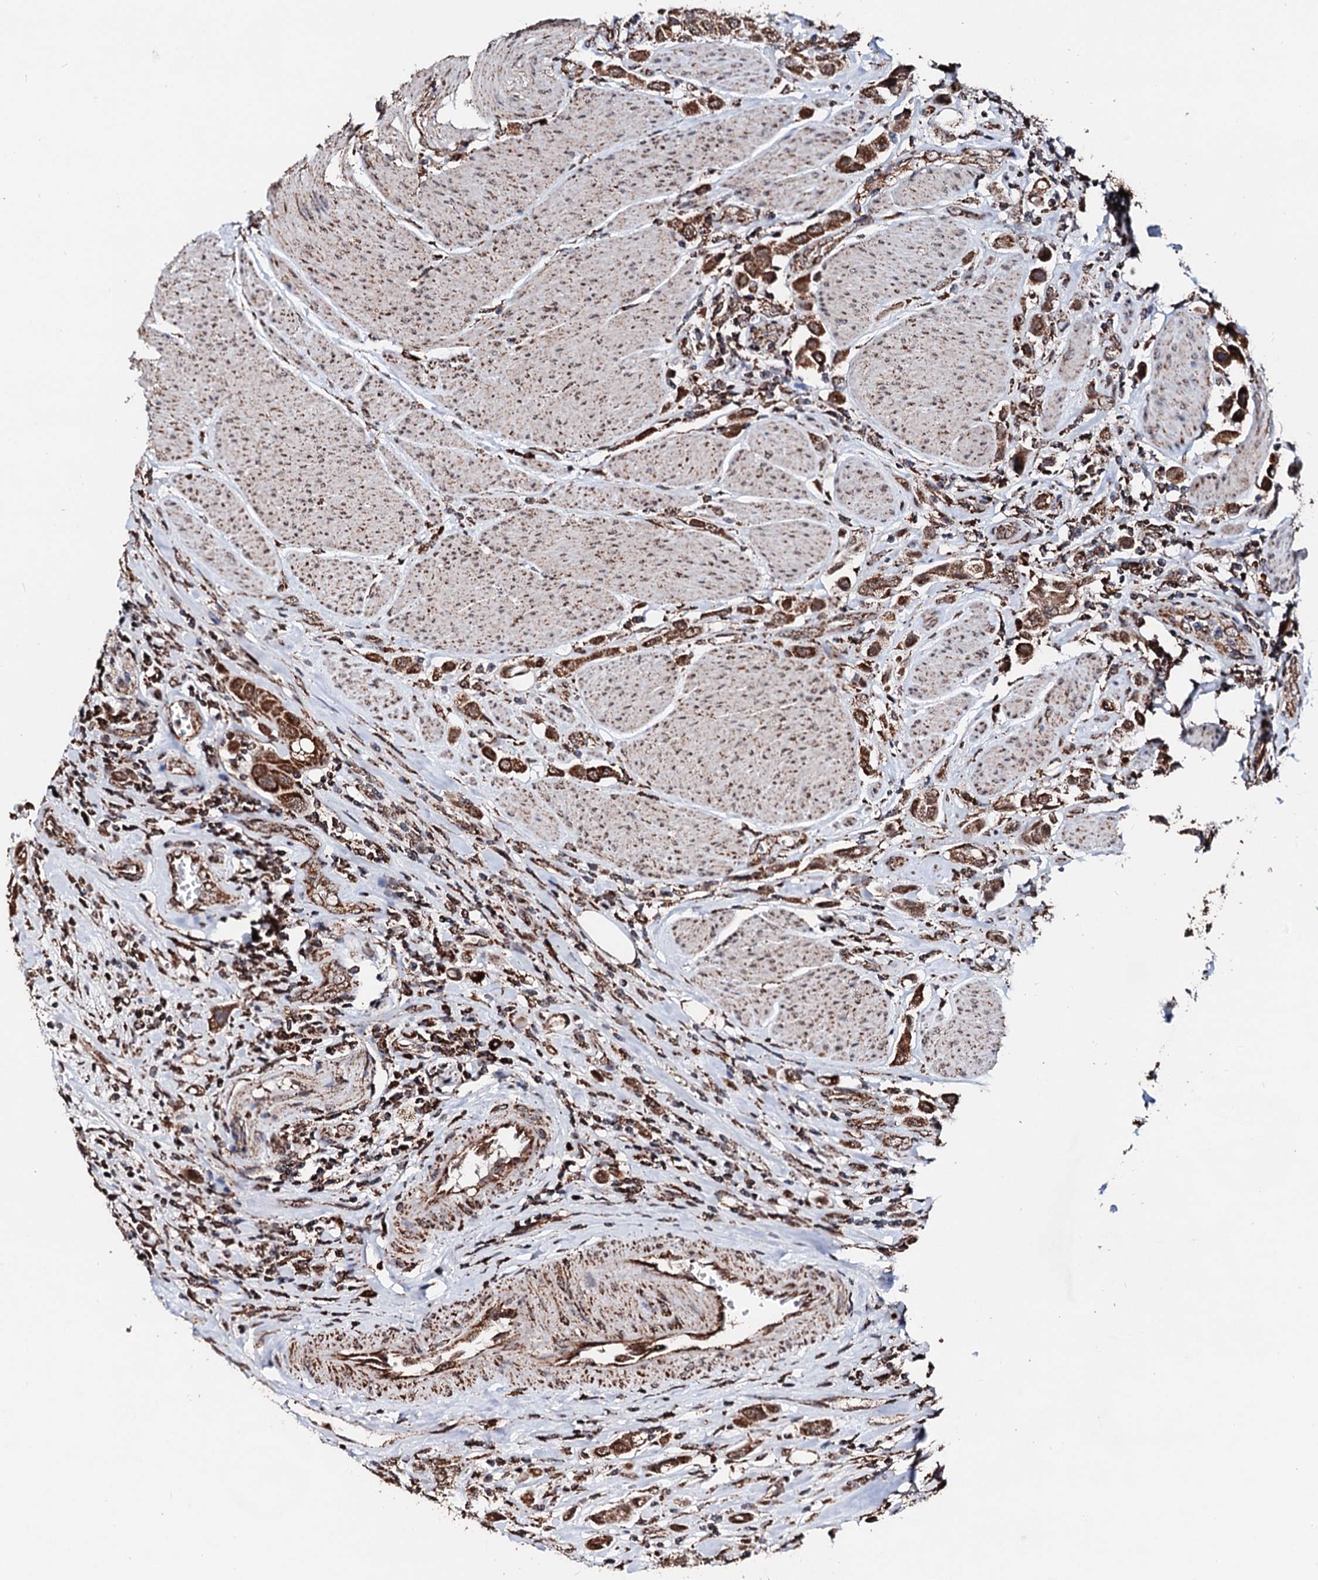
{"staining": {"intensity": "strong", "quantity": ">75%", "location": "cytoplasmic/membranous"}, "tissue": "urothelial cancer", "cell_type": "Tumor cells", "image_type": "cancer", "snomed": [{"axis": "morphology", "description": "Urothelial carcinoma, High grade"}, {"axis": "topography", "description": "Urinary bladder"}], "caption": "Urothelial cancer stained for a protein exhibits strong cytoplasmic/membranous positivity in tumor cells.", "gene": "SECISBP2L", "patient": {"sex": "male", "age": 50}}